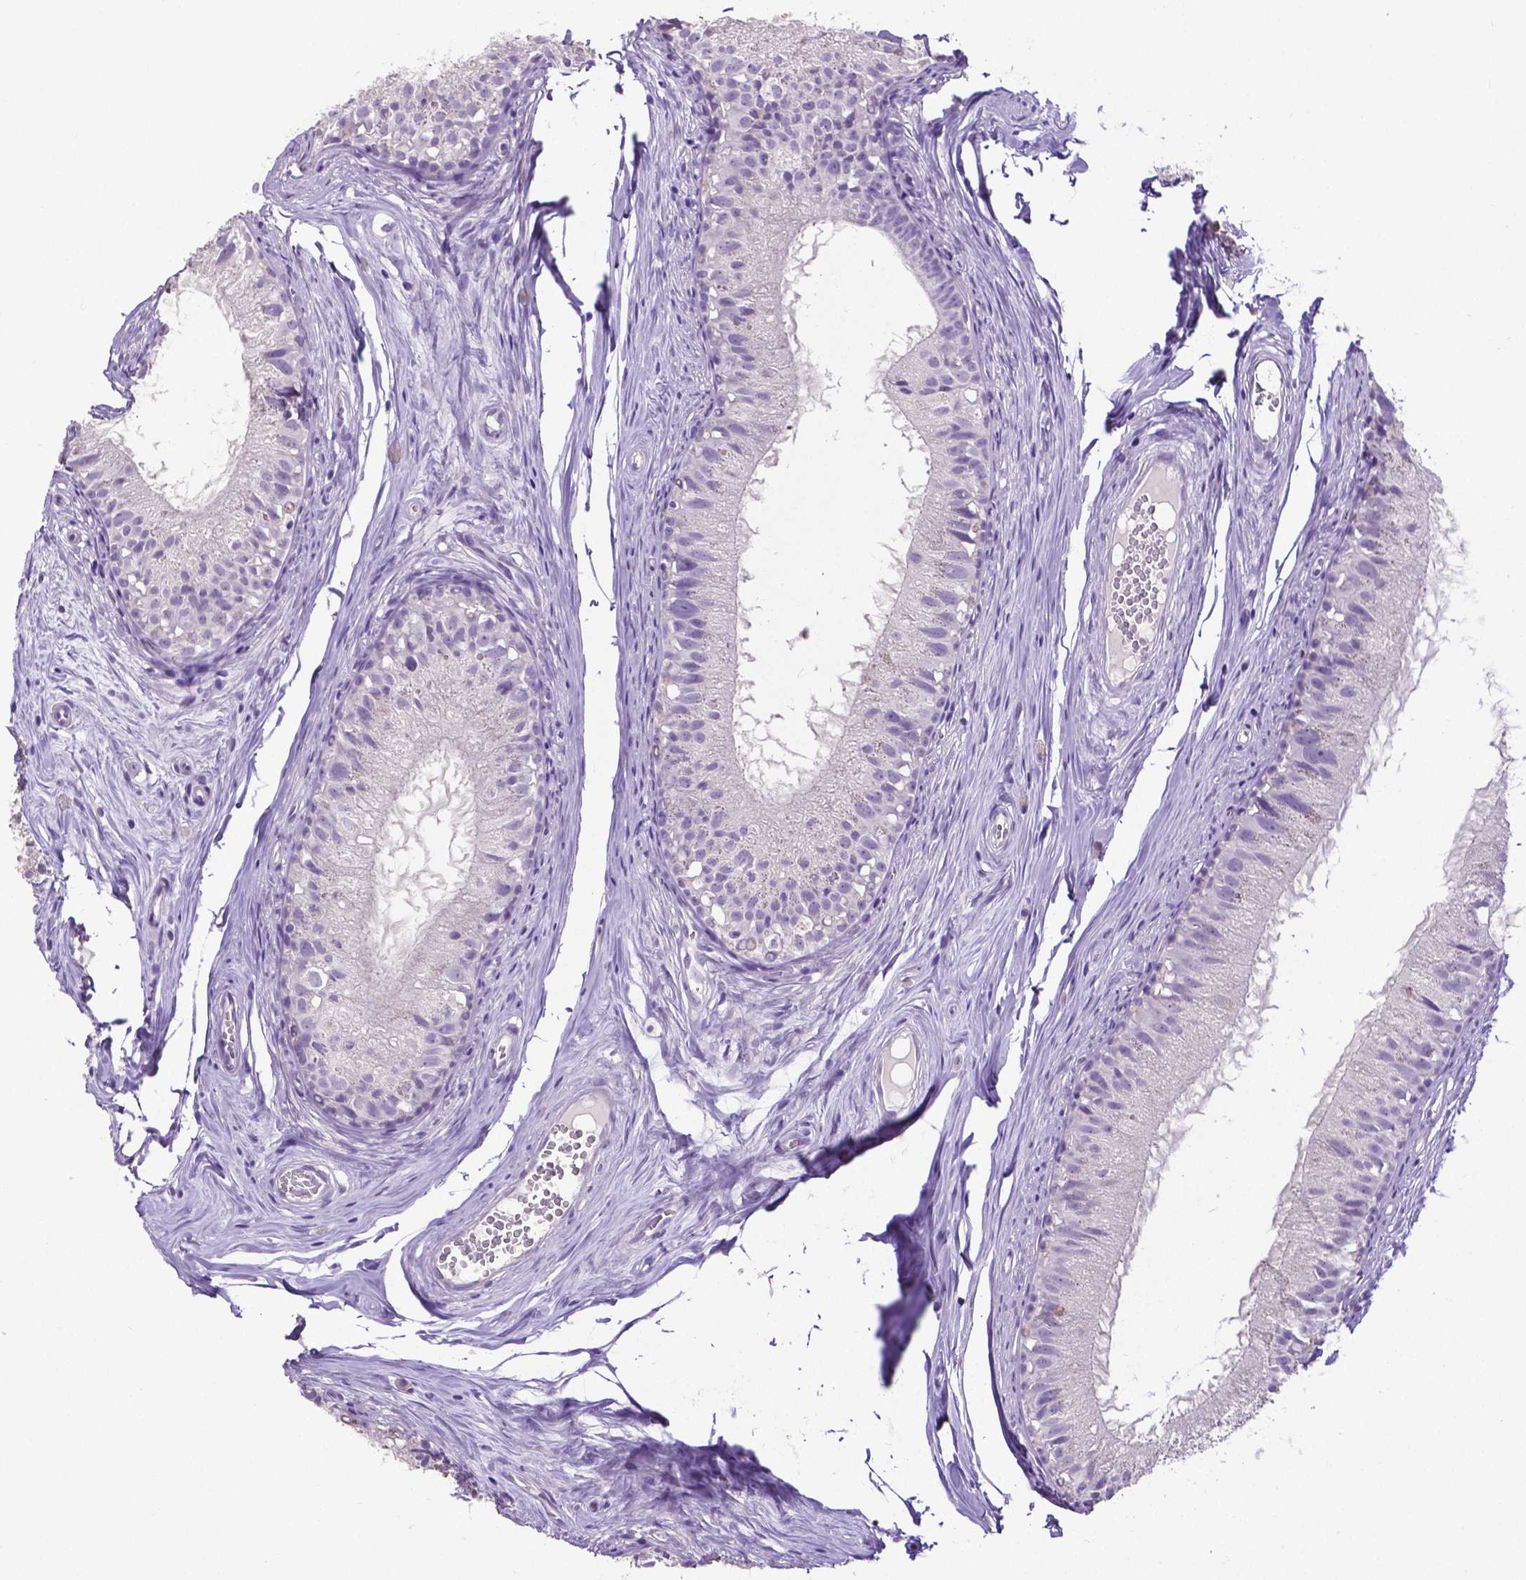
{"staining": {"intensity": "negative", "quantity": "none", "location": "none"}, "tissue": "epididymis", "cell_type": "Glandular cells", "image_type": "normal", "snomed": [{"axis": "morphology", "description": "Normal tissue, NOS"}, {"axis": "topography", "description": "Epididymis"}], "caption": "High power microscopy micrograph of an immunohistochemistry histopathology image of unremarkable epididymis, revealing no significant expression in glandular cells.", "gene": "MMP9", "patient": {"sex": "male", "age": 45}}